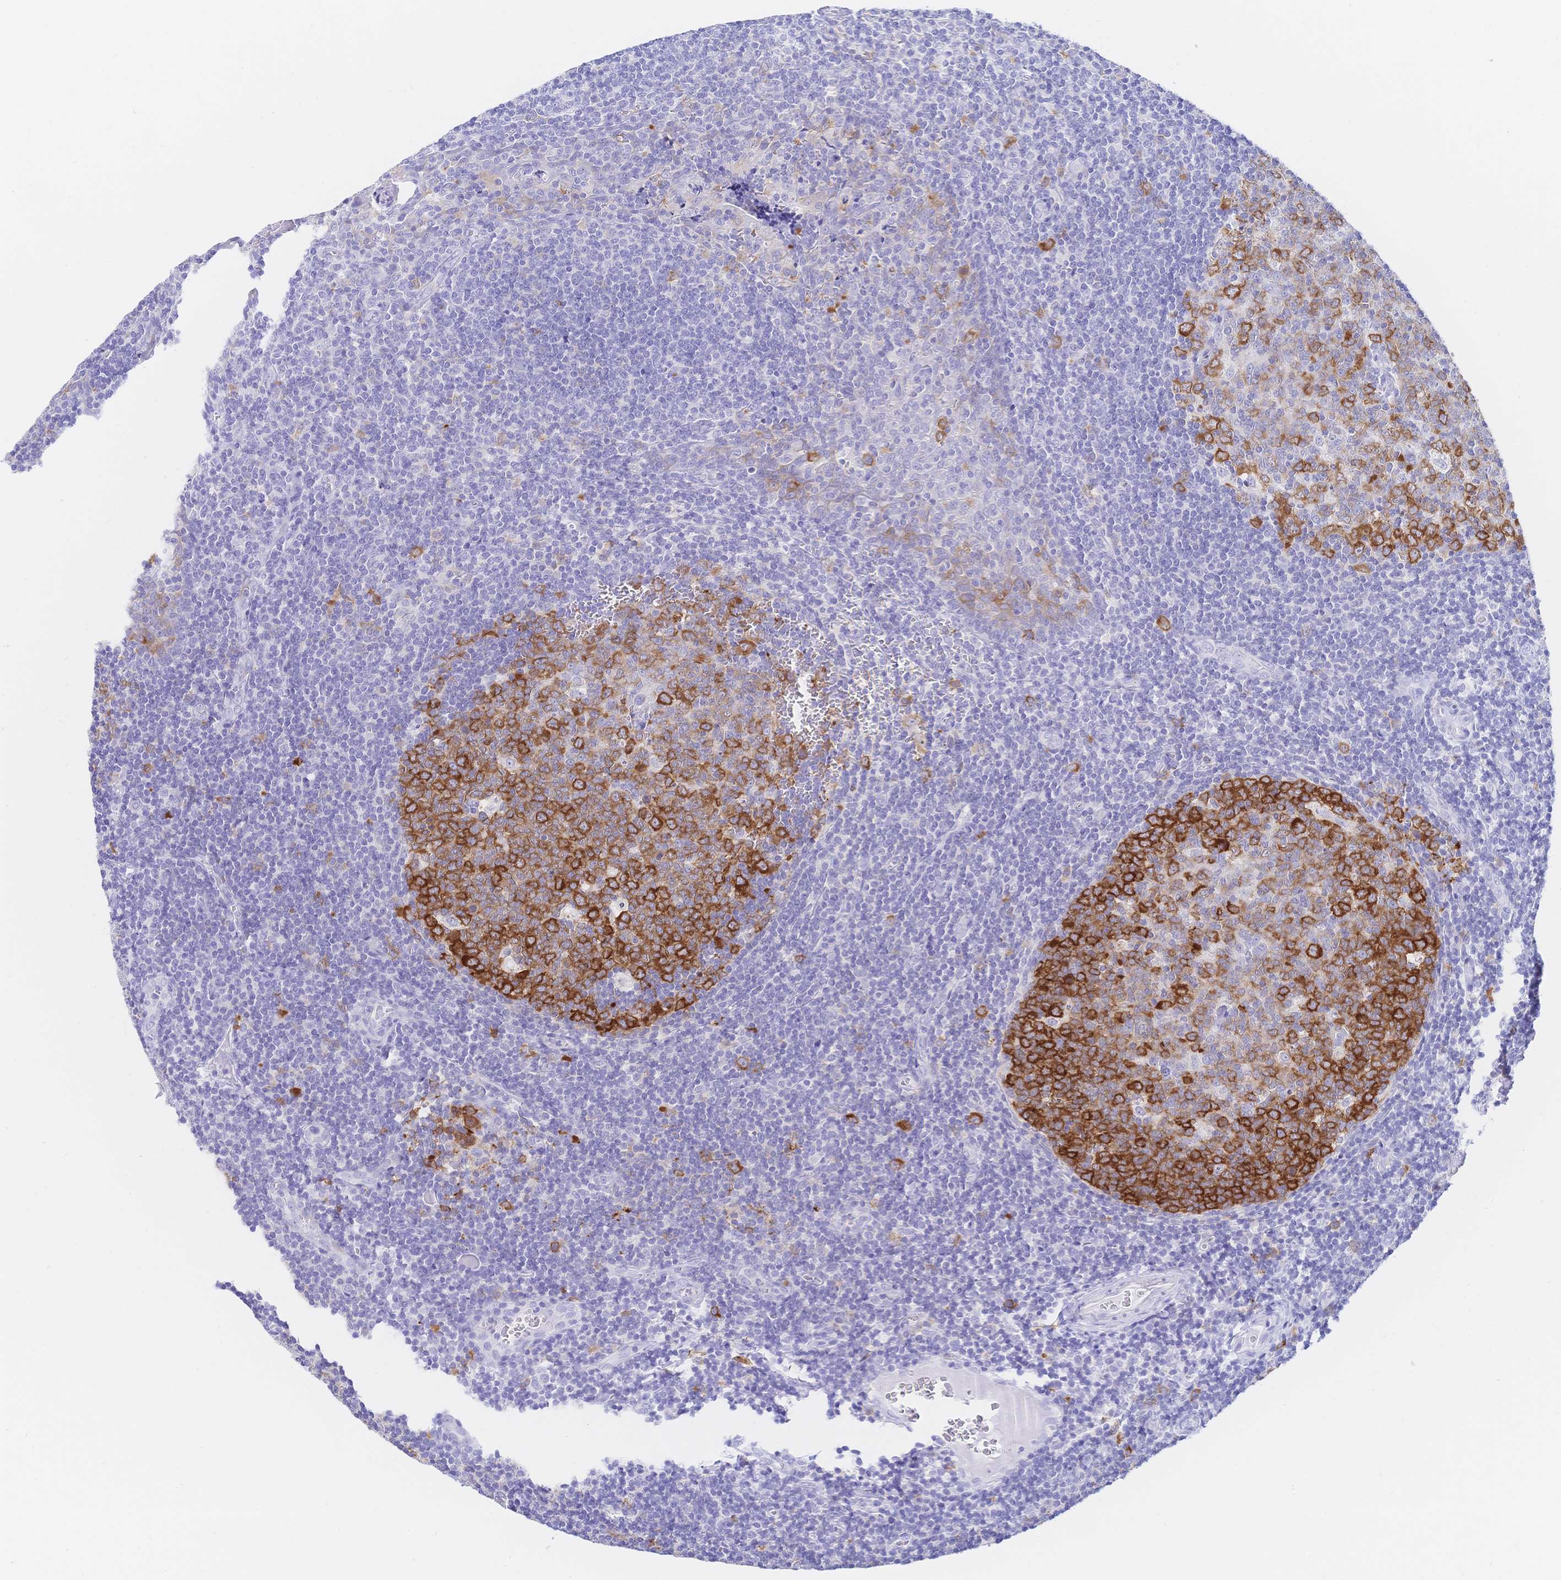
{"staining": {"intensity": "strong", "quantity": "25%-75%", "location": "cytoplasmic/membranous"}, "tissue": "tonsil", "cell_type": "Germinal center cells", "image_type": "normal", "snomed": [{"axis": "morphology", "description": "Normal tissue, NOS"}, {"axis": "morphology", "description": "Inflammation, NOS"}, {"axis": "topography", "description": "Tonsil"}], "caption": "High-power microscopy captured an immunohistochemistry (IHC) histopathology image of unremarkable tonsil, revealing strong cytoplasmic/membranous expression in about 25%-75% of germinal center cells. The protein of interest is stained brown, and the nuclei are stained in blue (DAB (3,3'-diaminobenzidine) IHC with brightfield microscopy, high magnification).", "gene": "RRM1", "patient": {"sex": "female", "age": 31}}